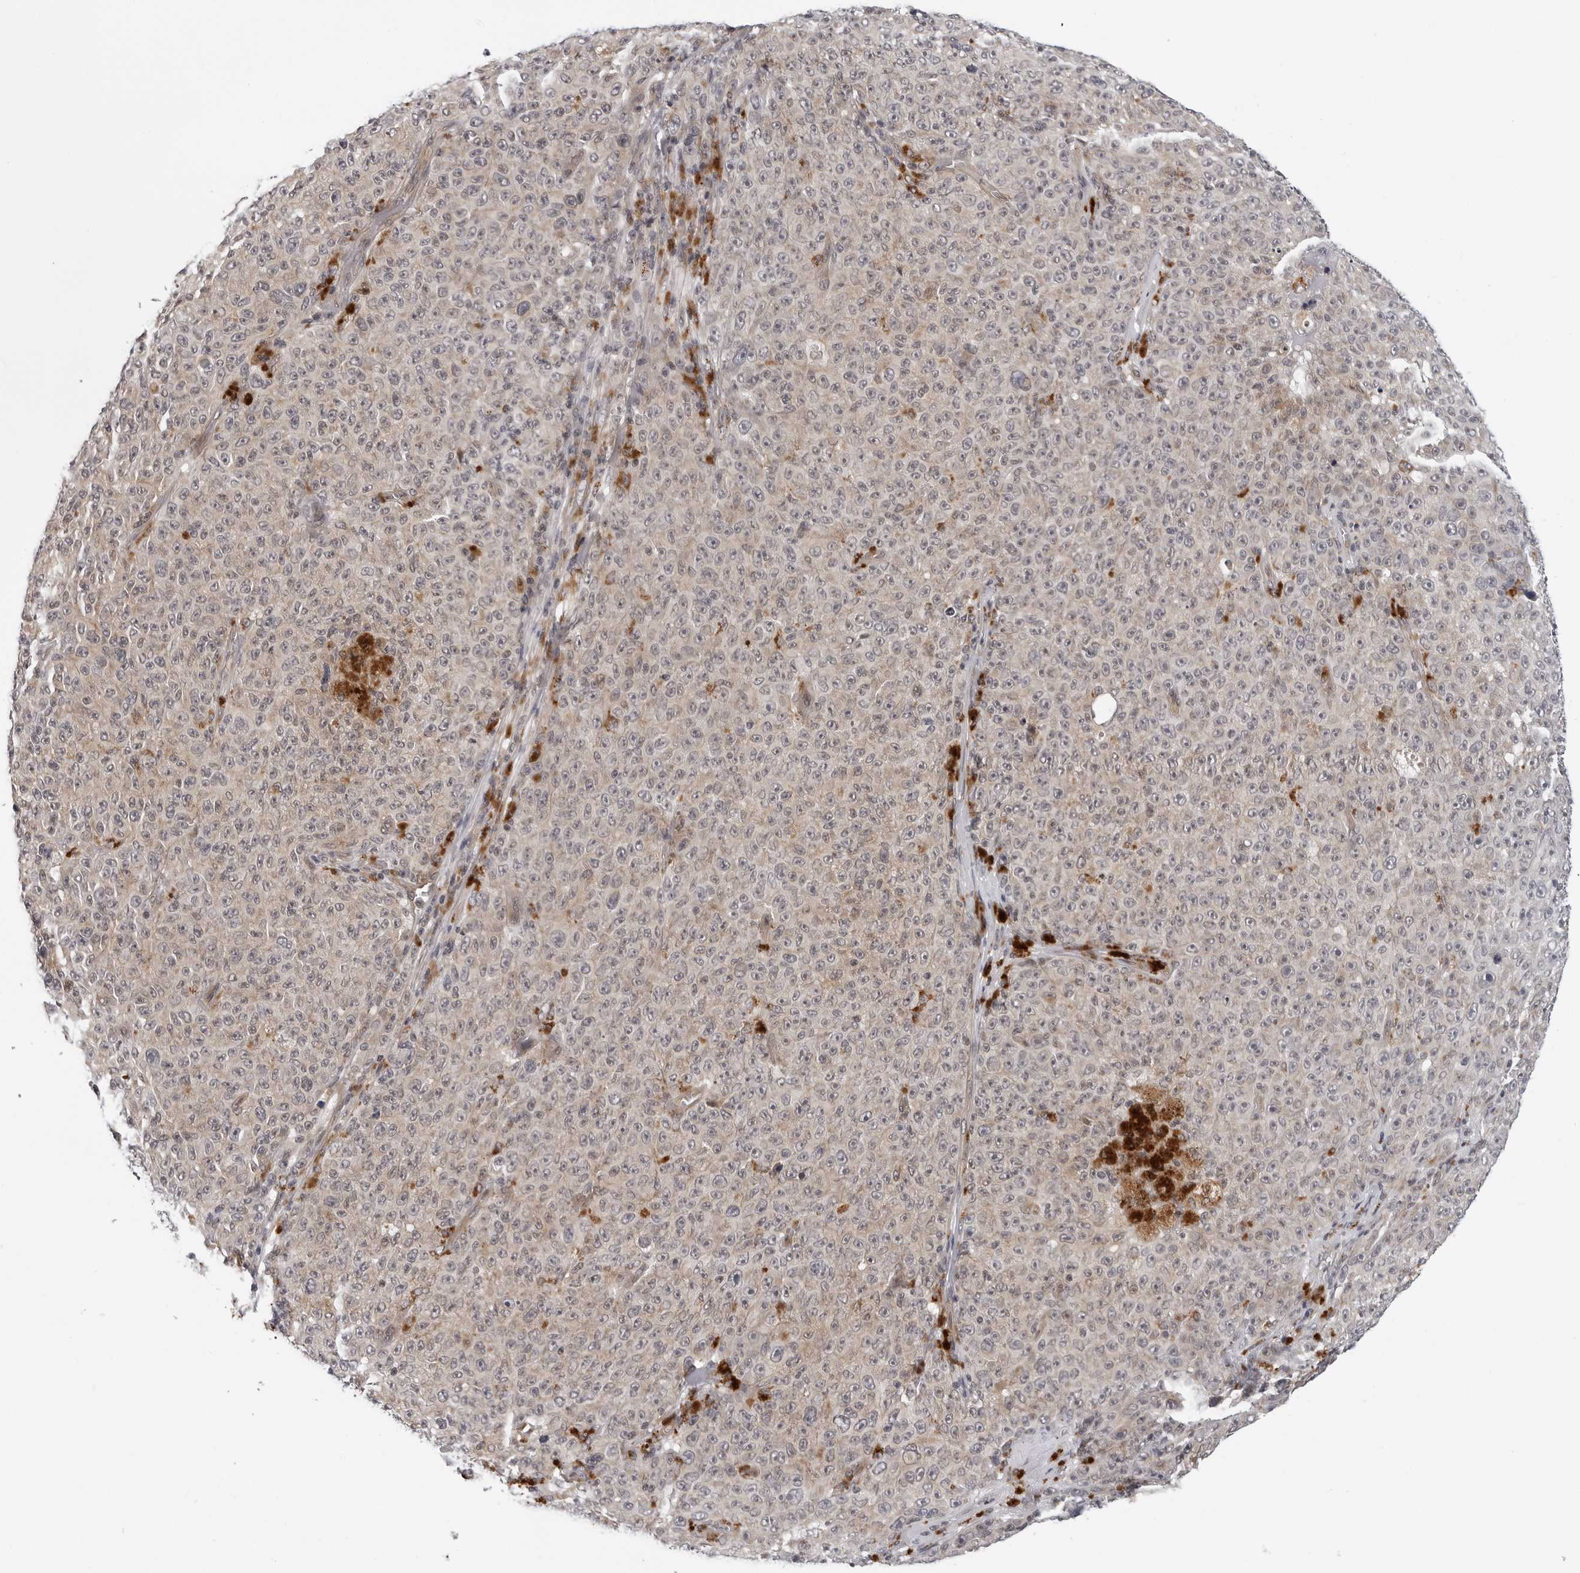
{"staining": {"intensity": "weak", "quantity": ">75%", "location": "cytoplasmic/membranous"}, "tissue": "melanoma", "cell_type": "Tumor cells", "image_type": "cancer", "snomed": [{"axis": "morphology", "description": "Malignant melanoma, NOS"}, {"axis": "topography", "description": "Skin"}], "caption": "A histopathology image showing weak cytoplasmic/membranous positivity in about >75% of tumor cells in melanoma, as visualized by brown immunohistochemical staining.", "gene": "KIAA1614", "patient": {"sex": "female", "age": 82}}